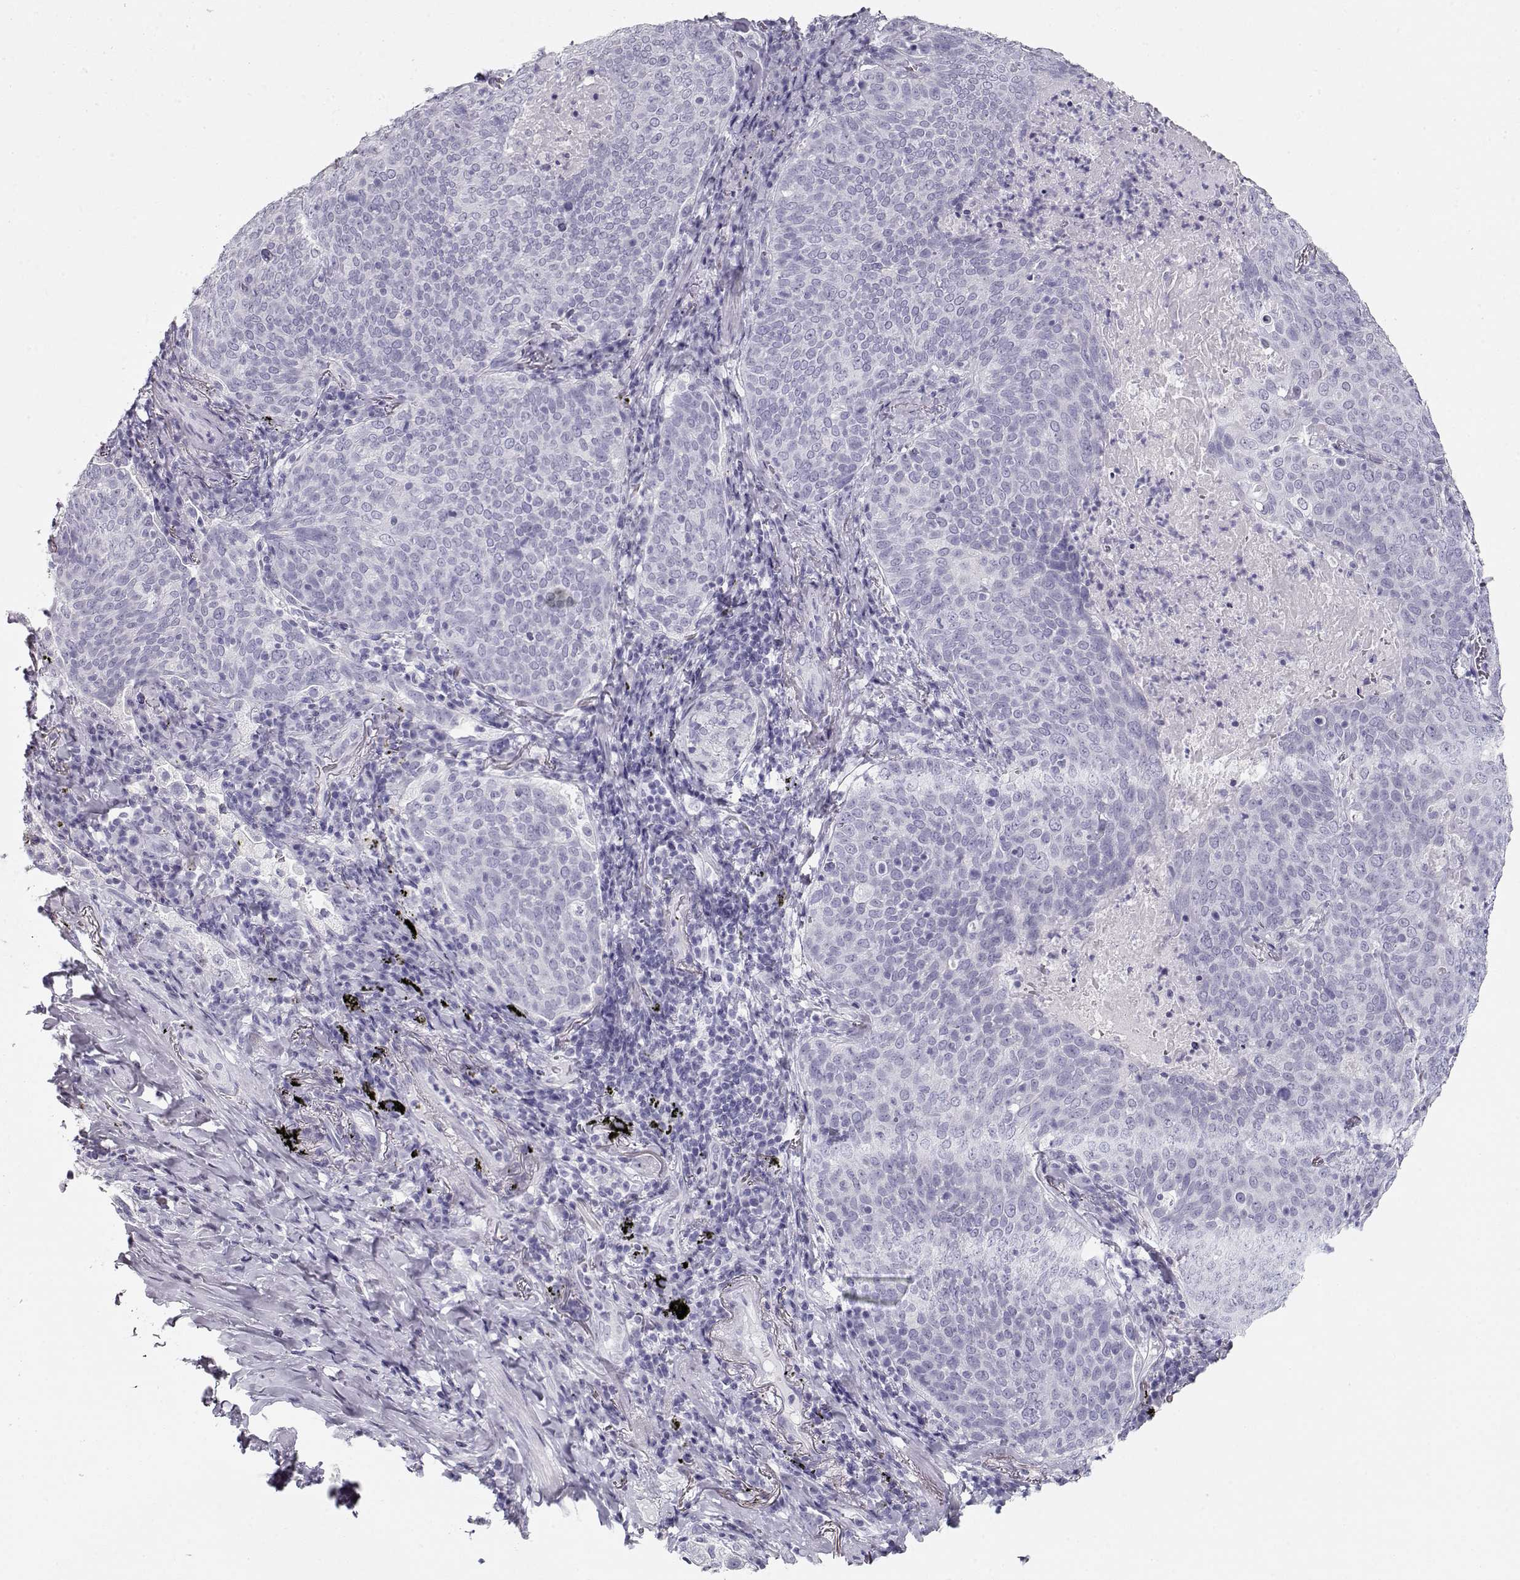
{"staining": {"intensity": "negative", "quantity": "none", "location": "none"}, "tissue": "lung cancer", "cell_type": "Tumor cells", "image_type": "cancer", "snomed": [{"axis": "morphology", "description": "Squamous cell carcinoma, NOS"}, {"axis": "topography", "description": "Lung"}], "caption": "Immunohistochemistry (IHC) histopathology image of human lung cancer (squamous cell carcinoma) stained for a protein (brown), which exhibits no positivity in tumor cells. (Stains: DAB (3,3'-diaminobenzidine) immunohistochemistry (IHC) with hematoxylin counter stain, Microscopy: brightfield microscopy at high magnification).", "gene": "MAGEC1", "patient": {"sex": "male", "age": 82}}